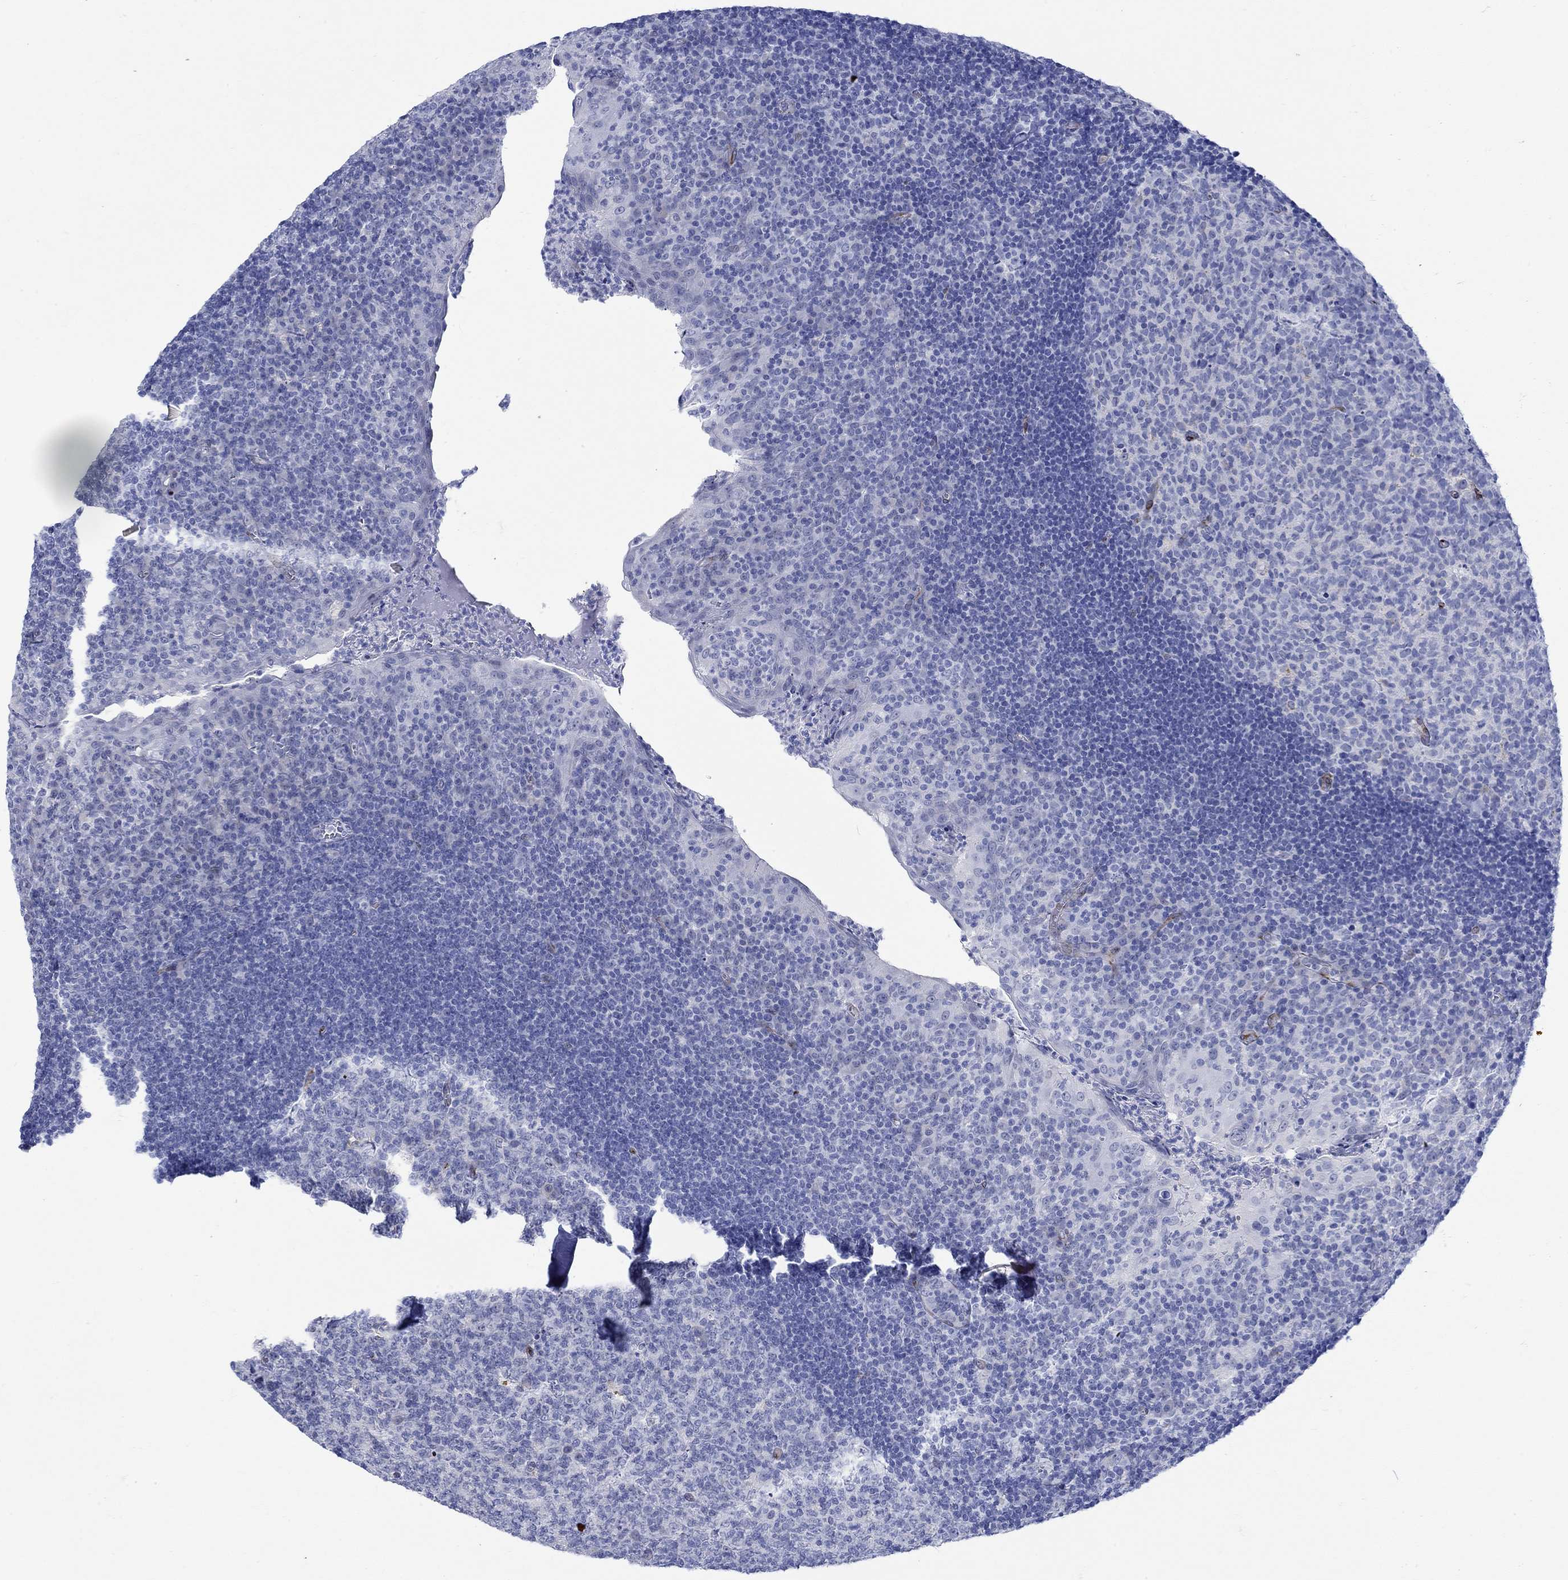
{"staining": {"intensity": "negative", "quantity": "none", "location": "none"}, "tissue": "tonsil", "cell_type": "Germinal center cells", "image_type": "normal", "snomed": [{"axis": "morphology", "description": "Normal tissue, NOS"}, {"axis": "topography", "description": "Tonsil"}], "caption": "Immunohistochemical staining of benign tonsil demonstrates no significant positivity in germinal center cells. (DAB (3,3'-diaminobenzidine) immunohistochemistry with hematoxylin counter stain).", "gene": "KSR2", "patient": {"sex": "female", "age": 12}}